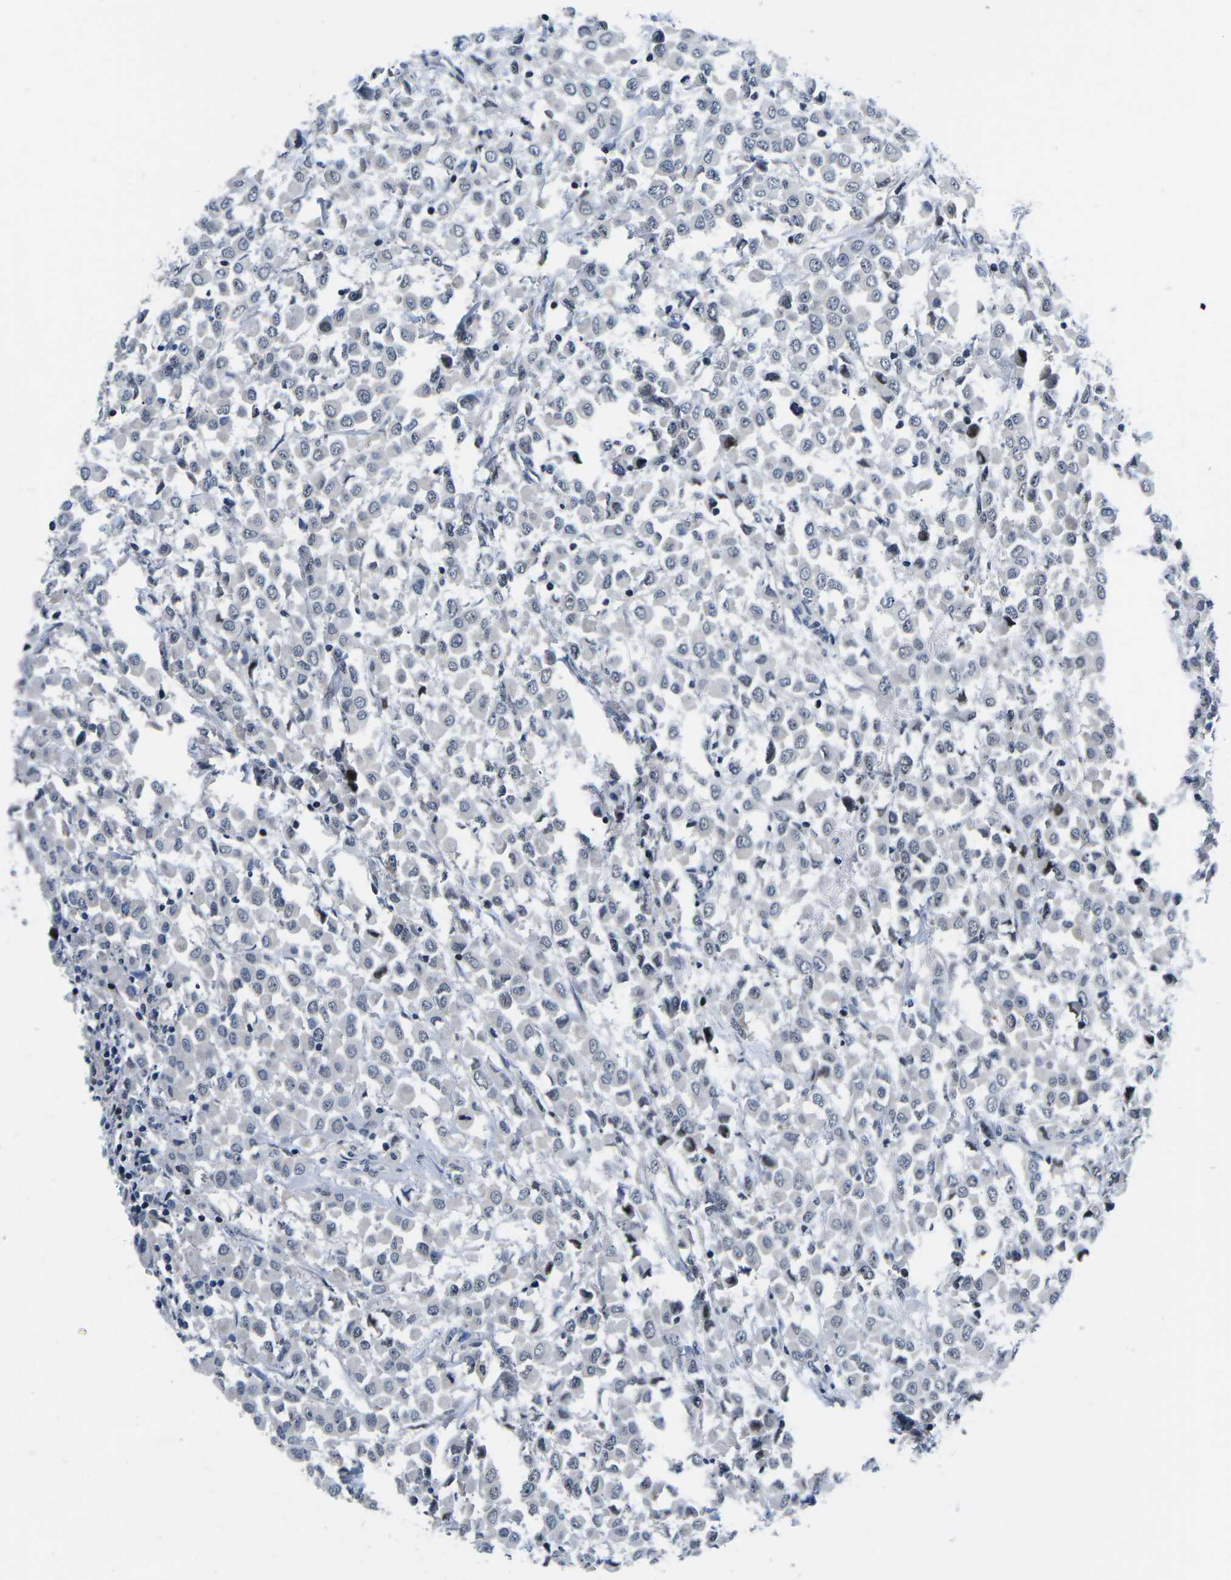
{"staining": {"intensity": "moderate", "quantity": "<25%", "location": "nuclear"}, "tissue": "breast cancer", "cell_type": "Tumor cells", "image_type": "cancer", "snomed": [{"axis": "morphology", "description": "Duct carcinoma"}, {"axis": "topography", "description": "Breast"}], "caption": "Breast cancer (intraductal carcinoma) stained with immunohistochemistry (IHC) shows moderate nuclear positivity in about <25% of tumor cells.", "gene": "CDC73", "patient": {"sex": "female", "age": 61}}